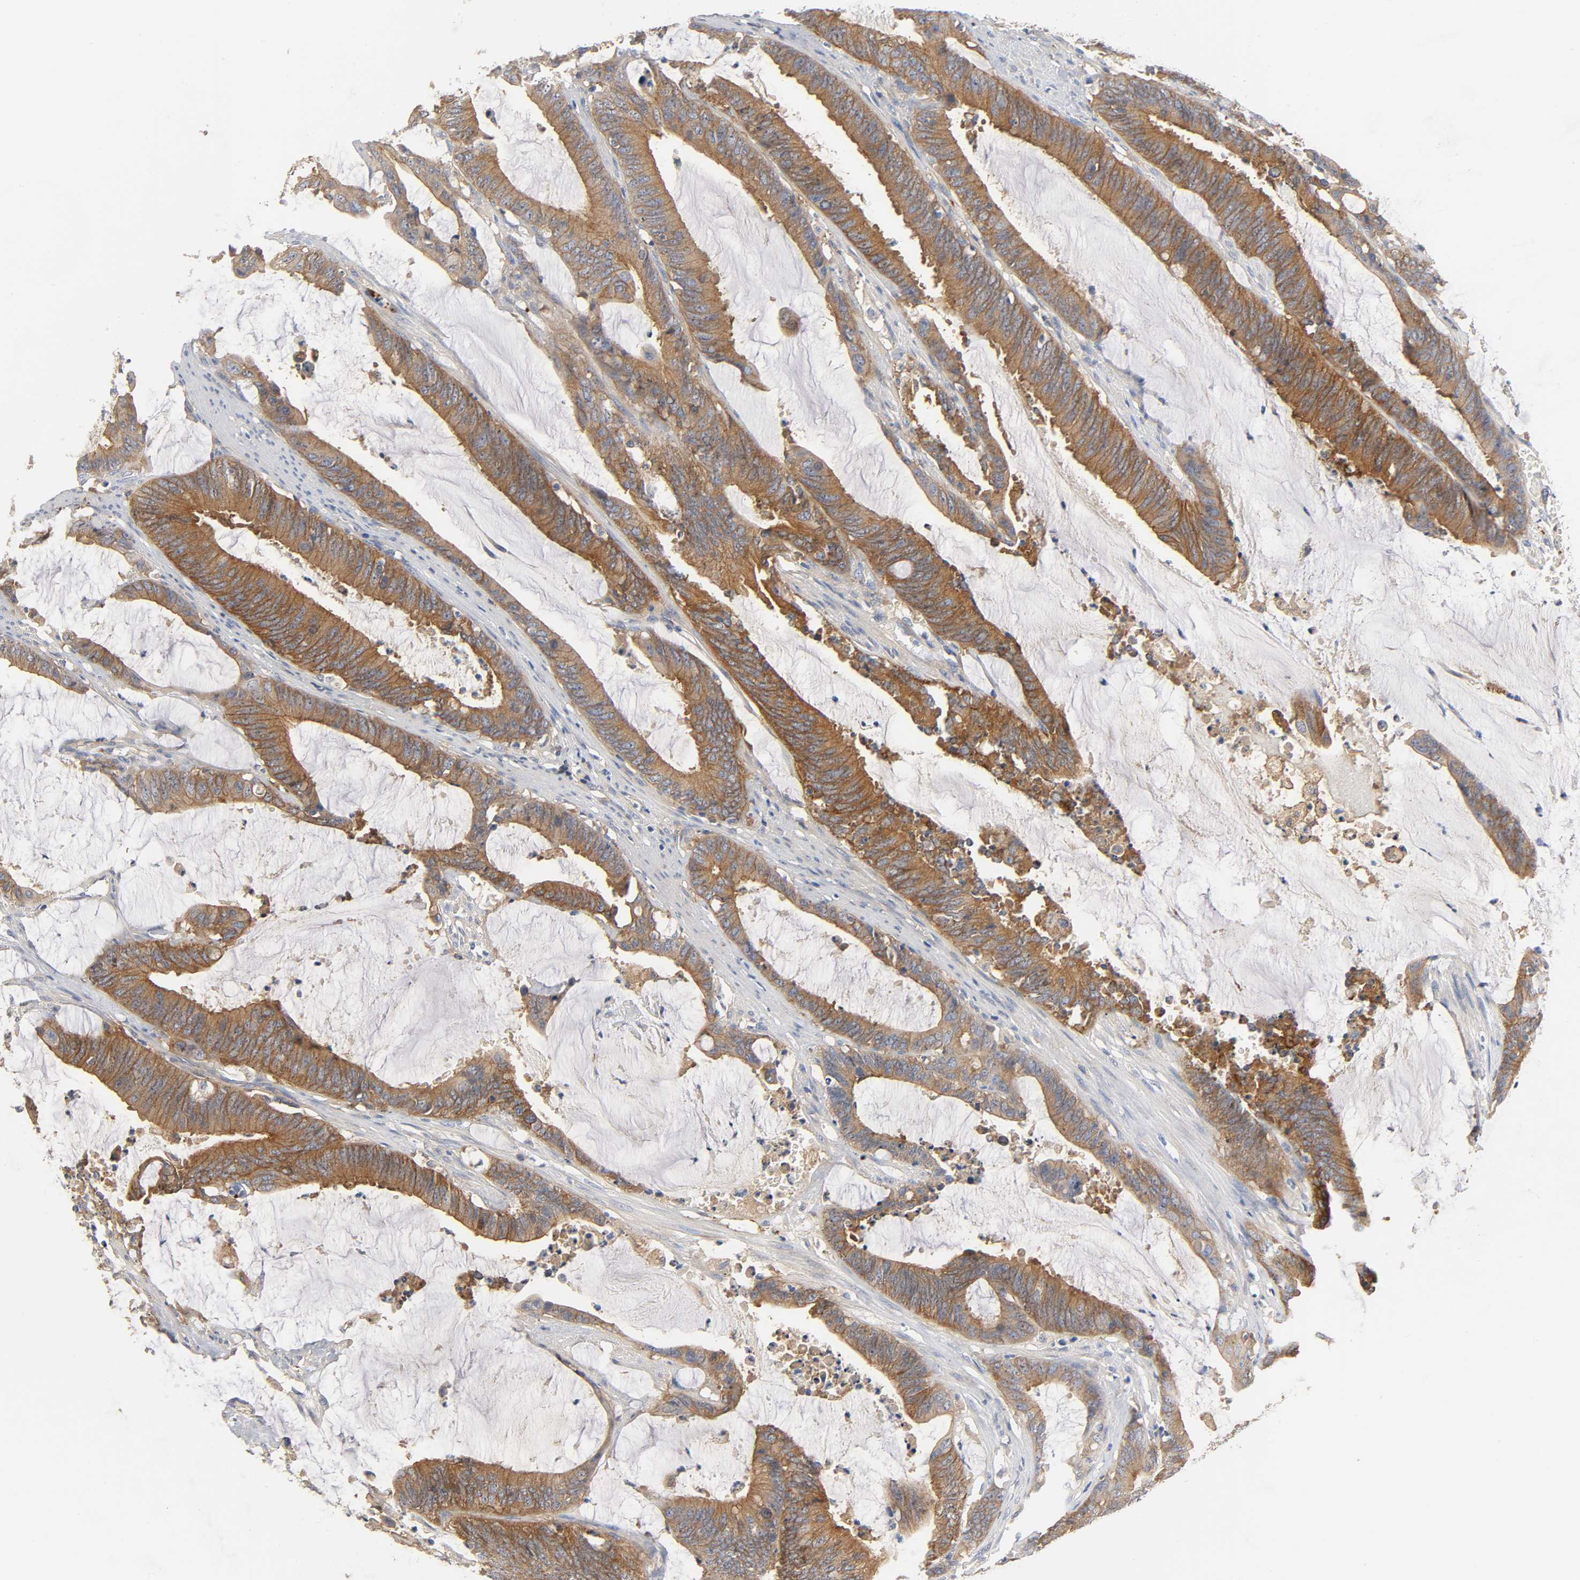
{"staining": {"intensity": "strong", "quantity": ">75%", "location": "cytoplasmic/membranous"}, "tissue": "colorectal cancer", "cell_type": "Tumor cells", "image_type": "cancer", "snomed": [{"axis": "morphology", "description": "Adenocarcinoma, NOS"}, {"axis": "topography", "description": "Rectum"}], "caption": "Human colorectal cancer (adenocarcinoma) stained with a protein marker demonstrates strong staining in tumor cells.", "gene": "SRC", "patient": {"sex": "female", "age": 66}}